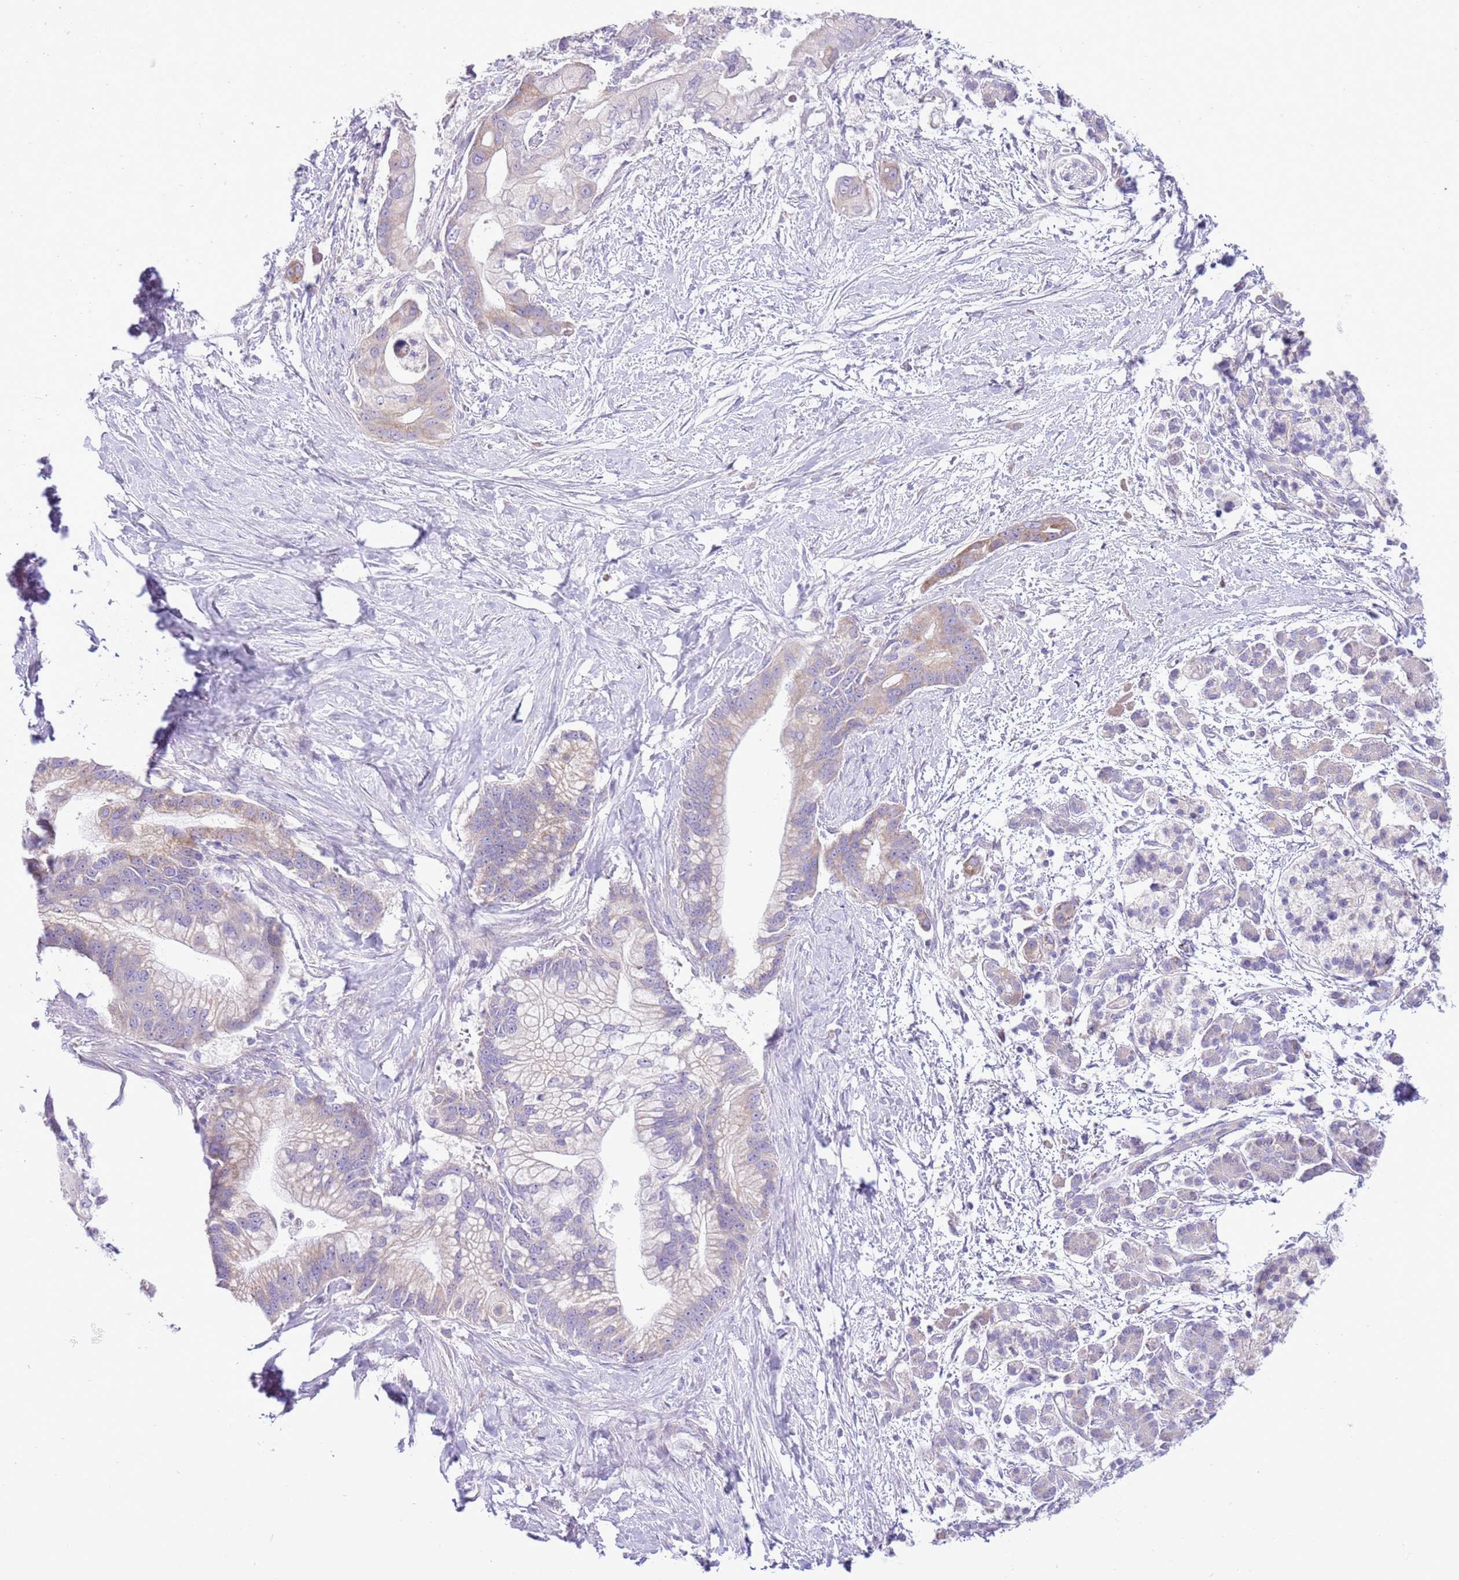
{"staining": {"intensity": "weak", "quantity": "25%-75%", "location": "cytoplasmic/membranous"}, "tissue": "pancreatic cancer", "cell_type": "Tumor cells", "image_type": "cancer", "snomed": [{"axis": "morphology", "description": "Adenocarcinoma, NOS"}, {"axis": "topography", "description": "Pancreas"}], "caption": "A brown stain shows weak cytoplasmic/membranous positivity of a protein in adenocarcinoma (pancreatic) tumor cells.", "gene": "OAZ2", "patient": {"sex": "male", "age": 68}}